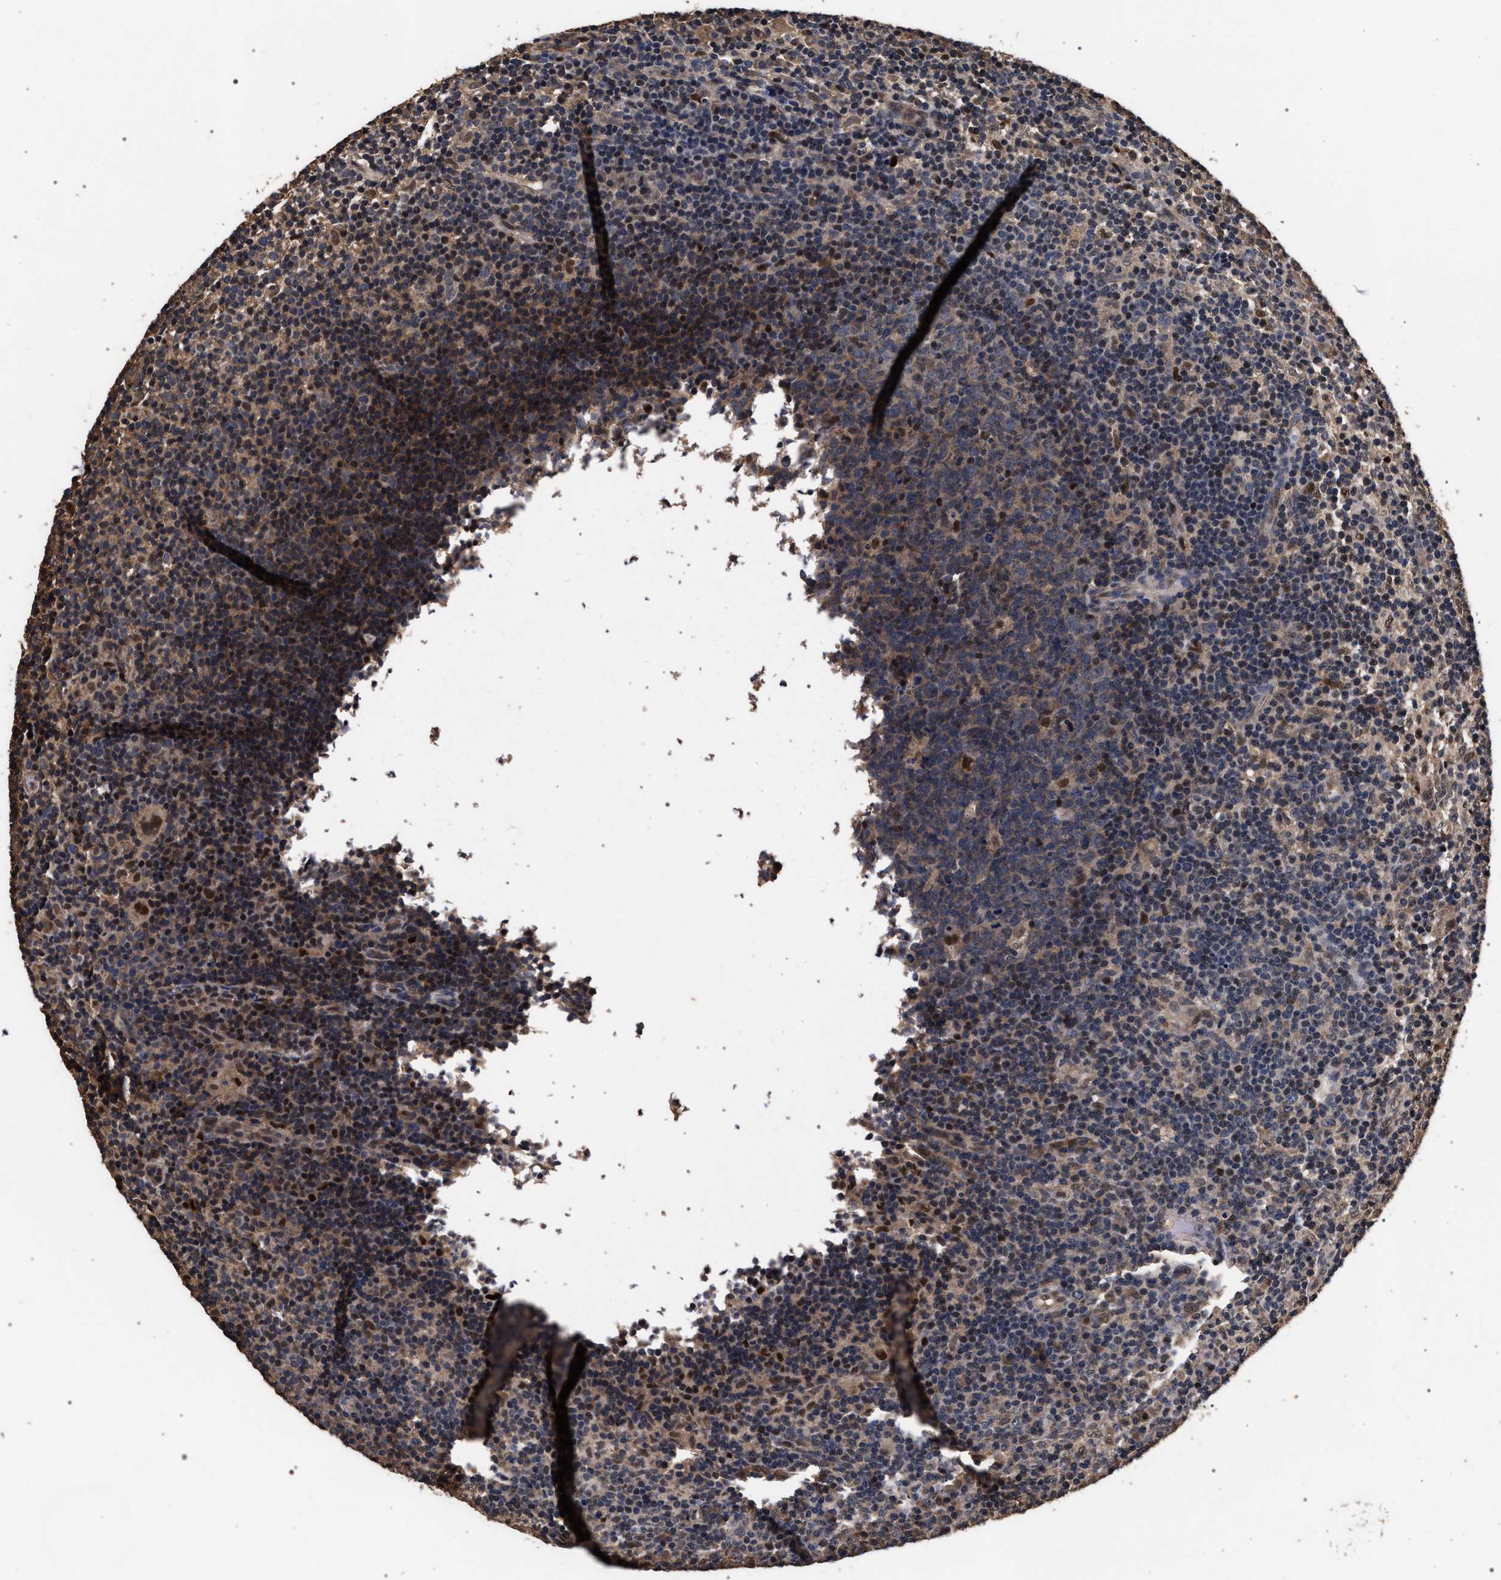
{"staining": {"intensity": "moderate", "quantity": ">75%", "location": "cytoplasmic/membranous,nuclear"}, "tissue": "lymph node", "cell_type": "Germinal center cells", "image_type": "normal", "snomed": [{"axis": "morphology", "description": "Normal tissue, NOS"}, {"axis": "morphology", "description": "Inflammation, NOS"}, {"axis": "topography", "description": "Lymph node"}], "caption": "A photomicrograph of lymph node stained for a protein displays moderate cytoplasmic/membranous,nuclear brown staining in germinal center cells. Using DAB (brown) and hematoxylin (blue) stains, captured at high magnification using brightfield microscopy.", "gene": "ACOX1", "patient": {"sex": "male", "age": 55}}